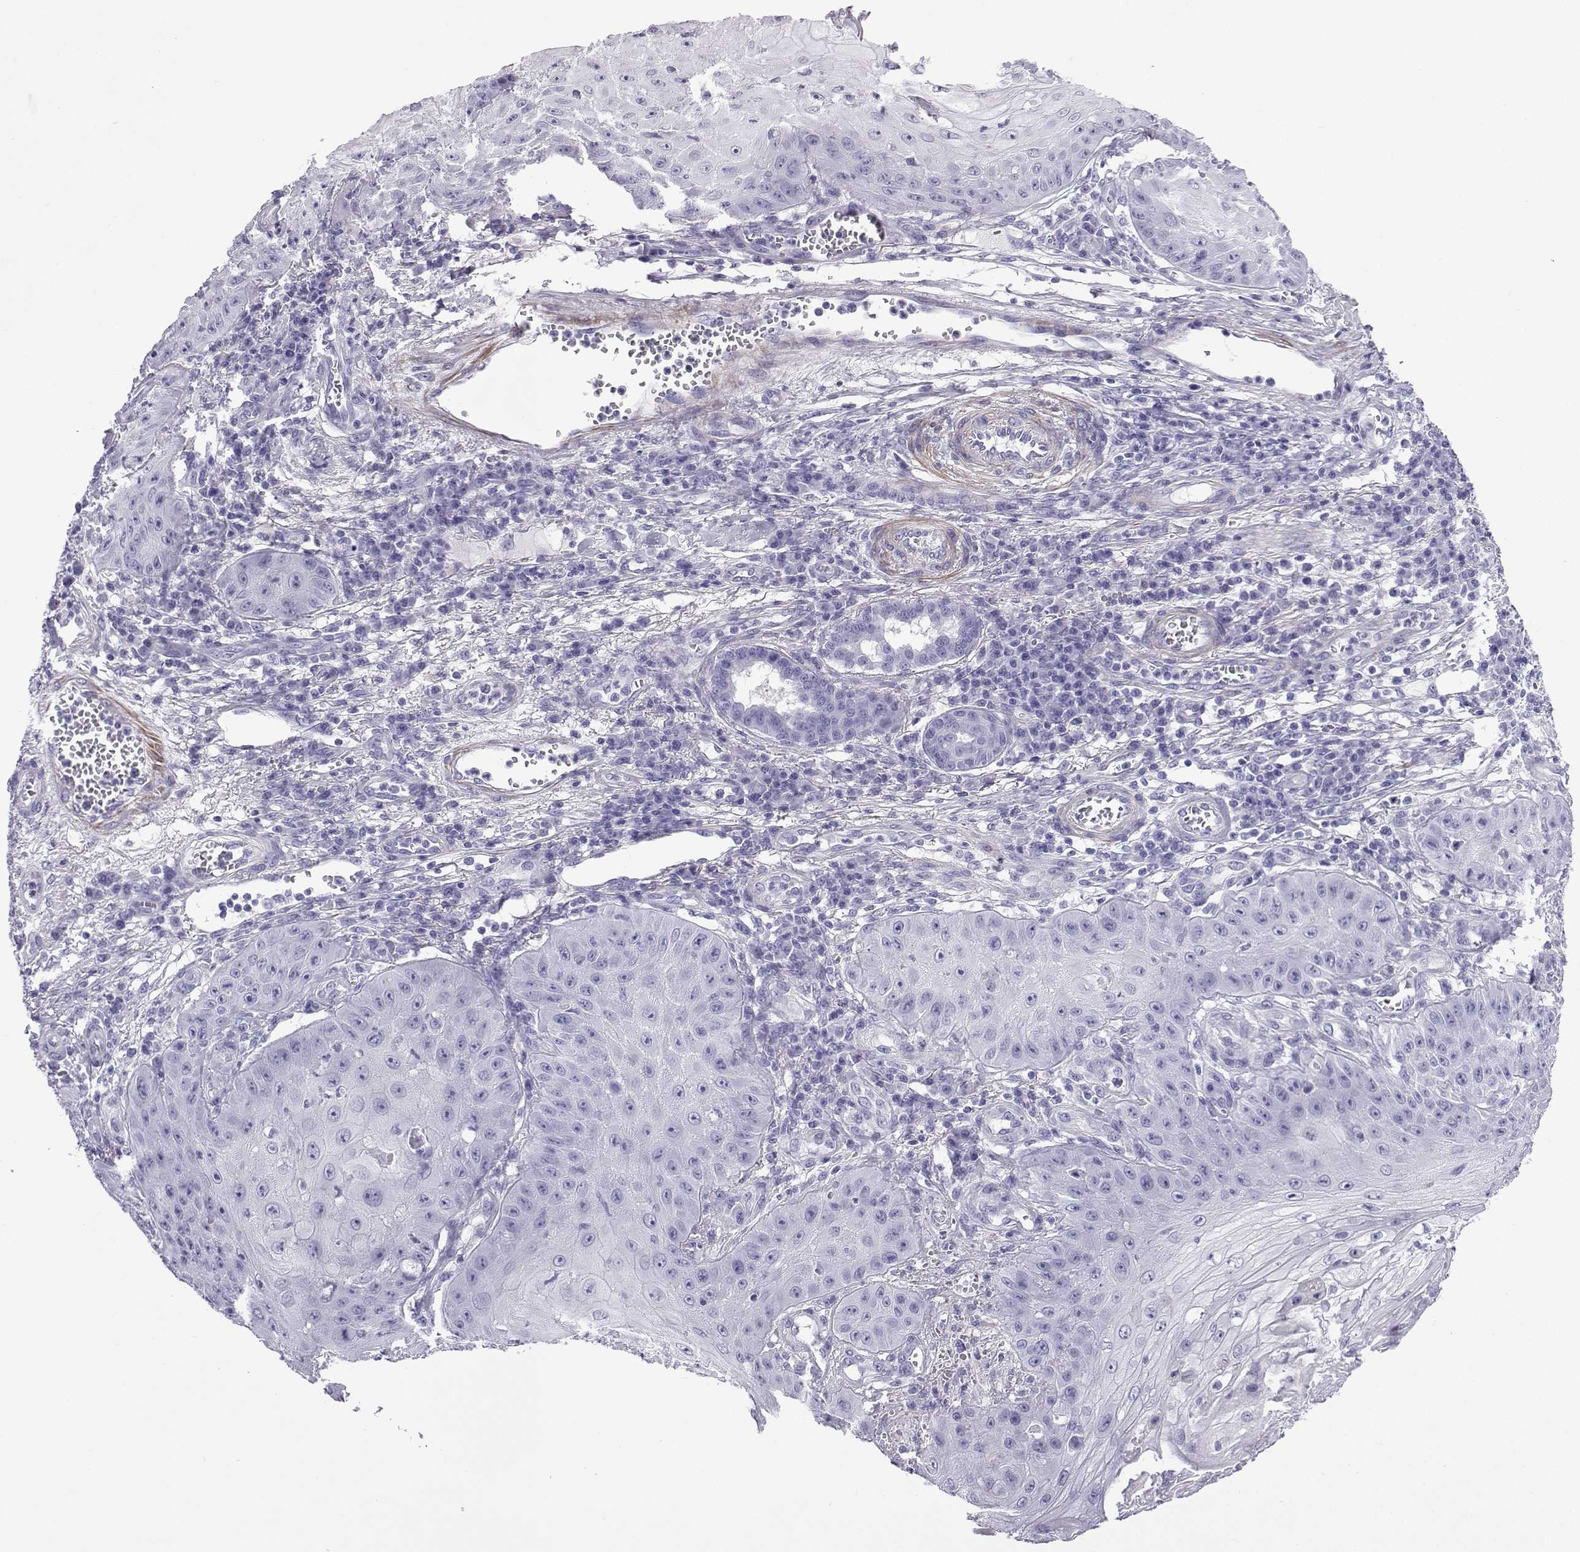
{"staining": {"intensity": "negative", "quantity": "none", "location": "none"}, "tissue": "skin cancer", "cell_type": "Tumor cells", "image_type": "cancer", "snomed": [{"axis": "morphology", "description": "Squamous cell carcinoma, NOS"}, {"axis": "topography", "description": "Skin"}], "caption": "Immunohistochemical staining of skin cancer shows no significant staining in tumor cells. (Stains: DAB (3,3'-diaminobenzidine) IHC with hematoxylin counter stain, Microscopy: brightfield microscopy at high magnification).", "gene": "KCNF1", "patient": {"sex": "male", "age": 70}}